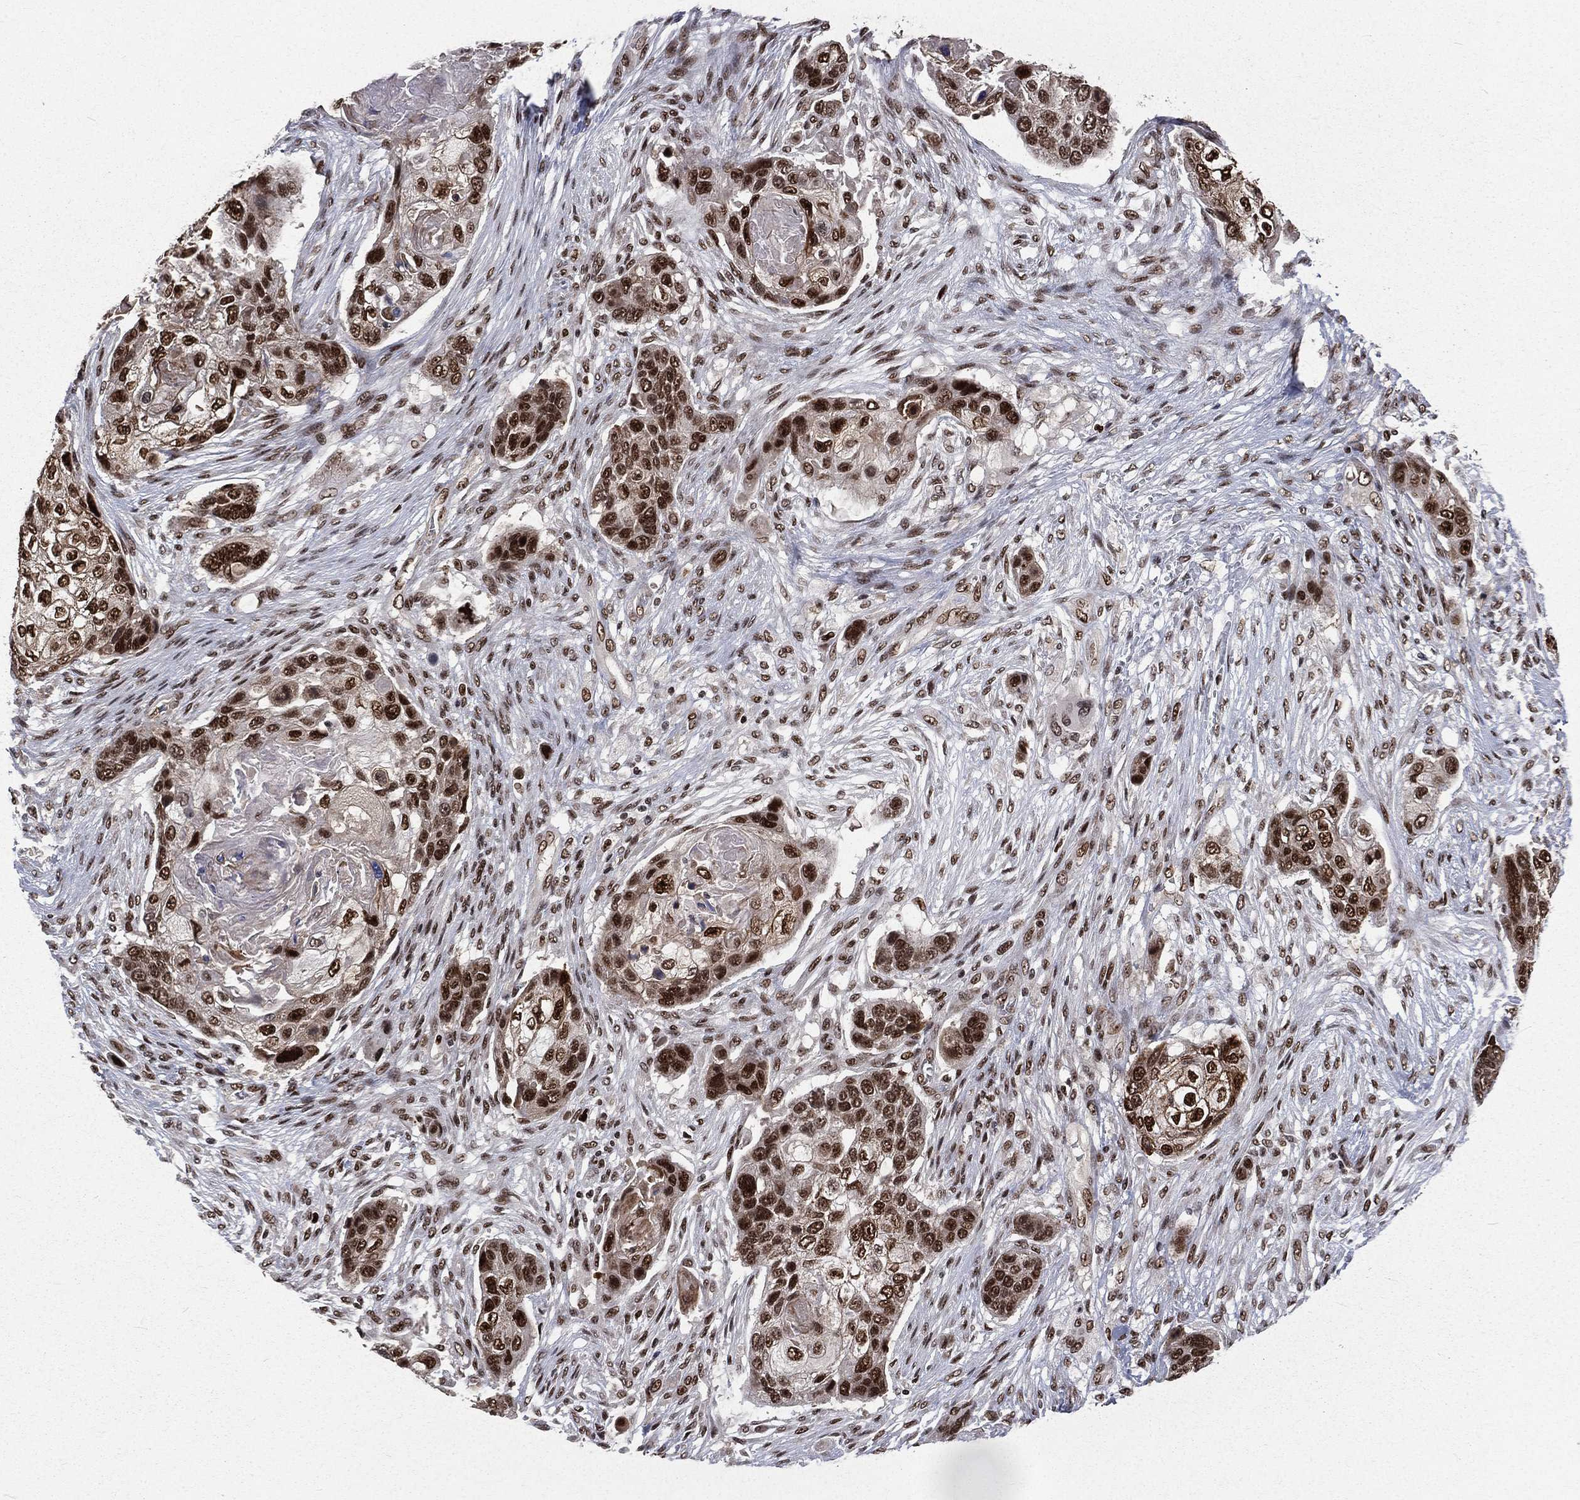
{"staining": {"intensity": "strong", "quantity": ">75%", "location": "nuclear"}, "tissue": "lung cancer", "cell_type": "Tumor cells", "image_type": "cancer", "snomed": [{"axis": "morphology", "description": "Squamous cell carcinoma, NOS"}, {"axis": "topography", "description": "Lung"}], "caption": "IHC (DAB) staining of human lung cancer (squamous cell carcinoma) reveals strong nuclear protein positivity in about >75% of tumor cells. The protein is shown in brown color, while the nuclei are stained blue.", "gene": "POLB", "patient": {"sex": "male", "age": 69}}